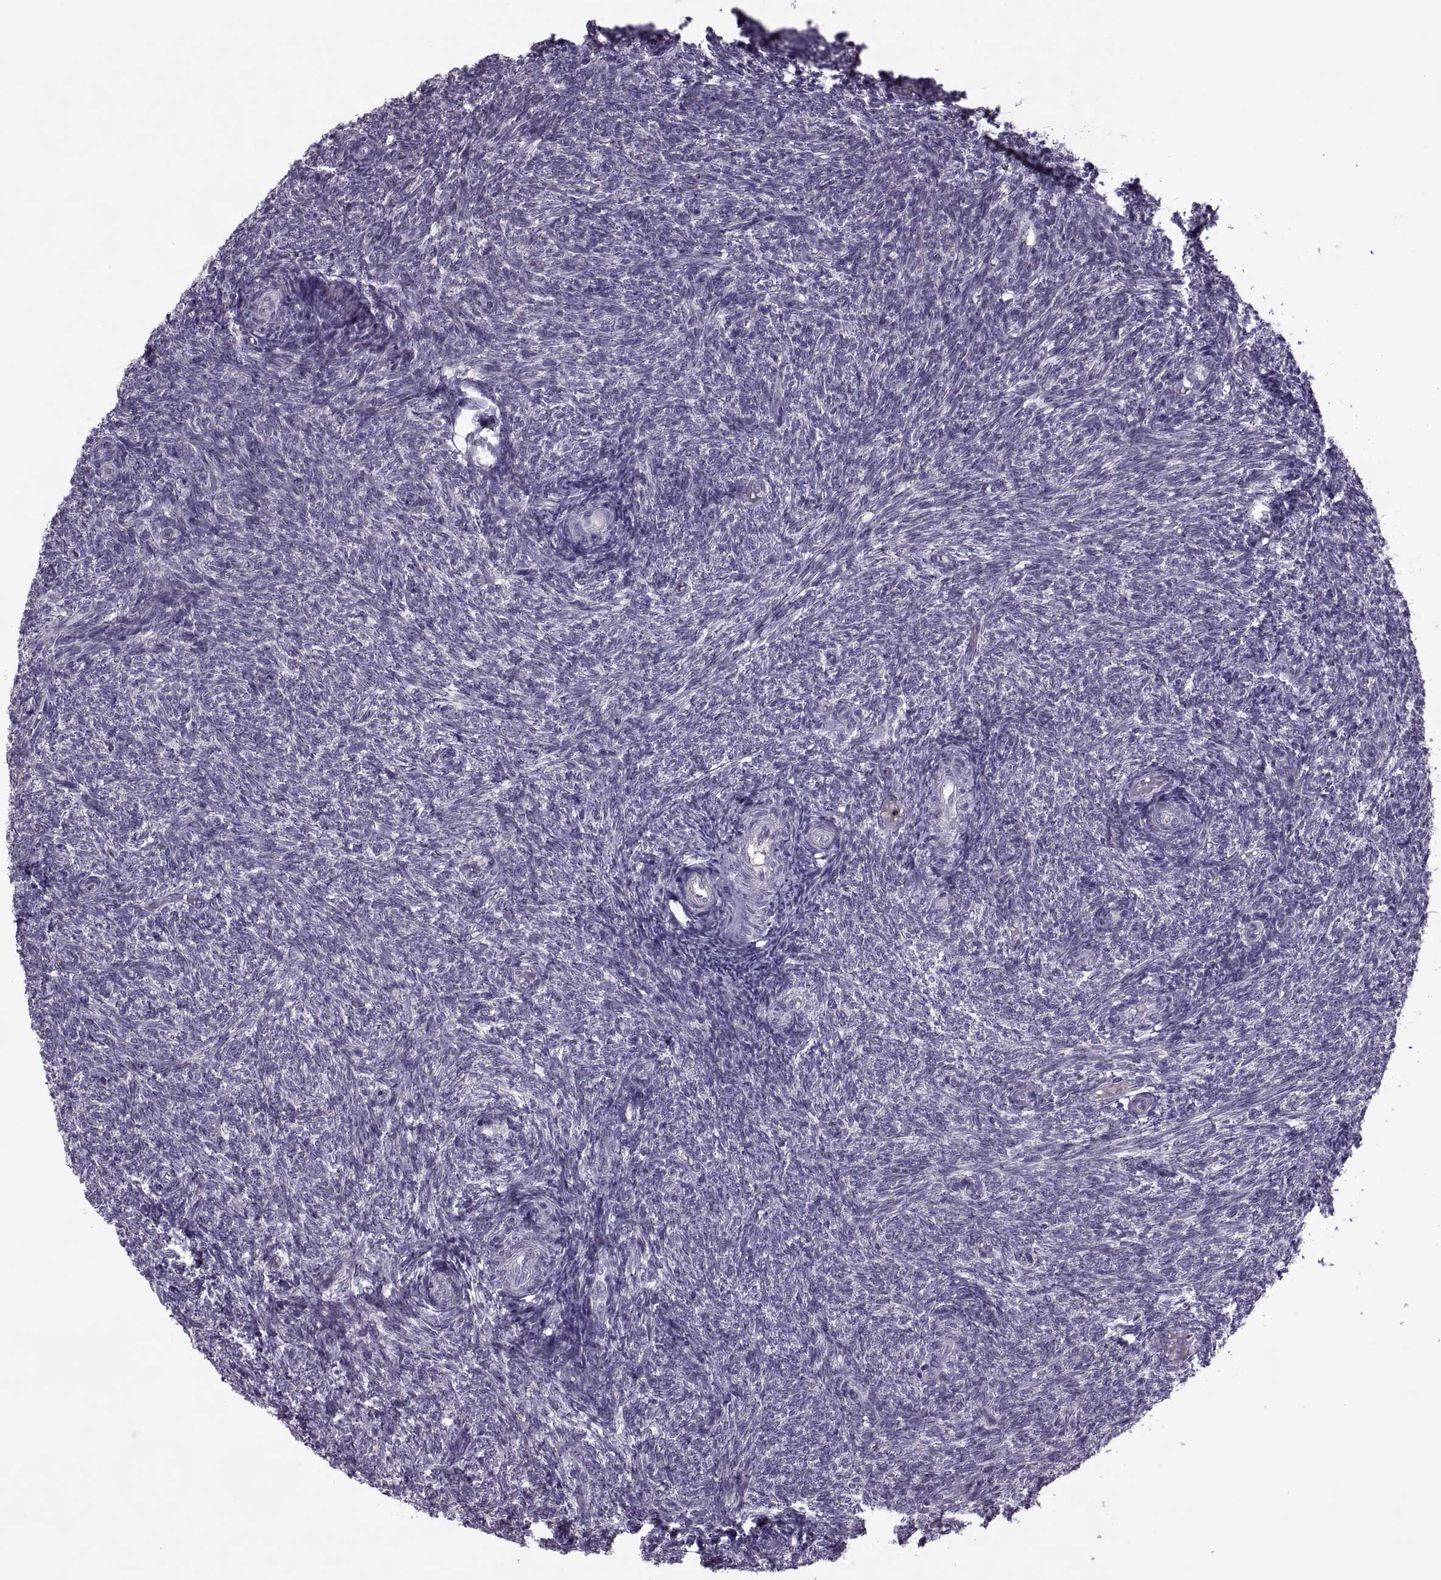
{"staining": {"intensity": "negative", "quantity": "none", "location": "none"}, "tissue": "ovary", "cell_type": "Follicle cells", "image_type": "normal", "snomed": [{"axis": "morphology", "description": "Normal tissue, NOS"}, {"axis": "topography", "description": "Ovary"}], "caption": "A histopathology image of human ovary is negative for staining in follicle cells. (DAB immunohistochemistry (IHC), high magnification).", "gene": "ODF3", "patient": {"sex": "female", "age": 39}}